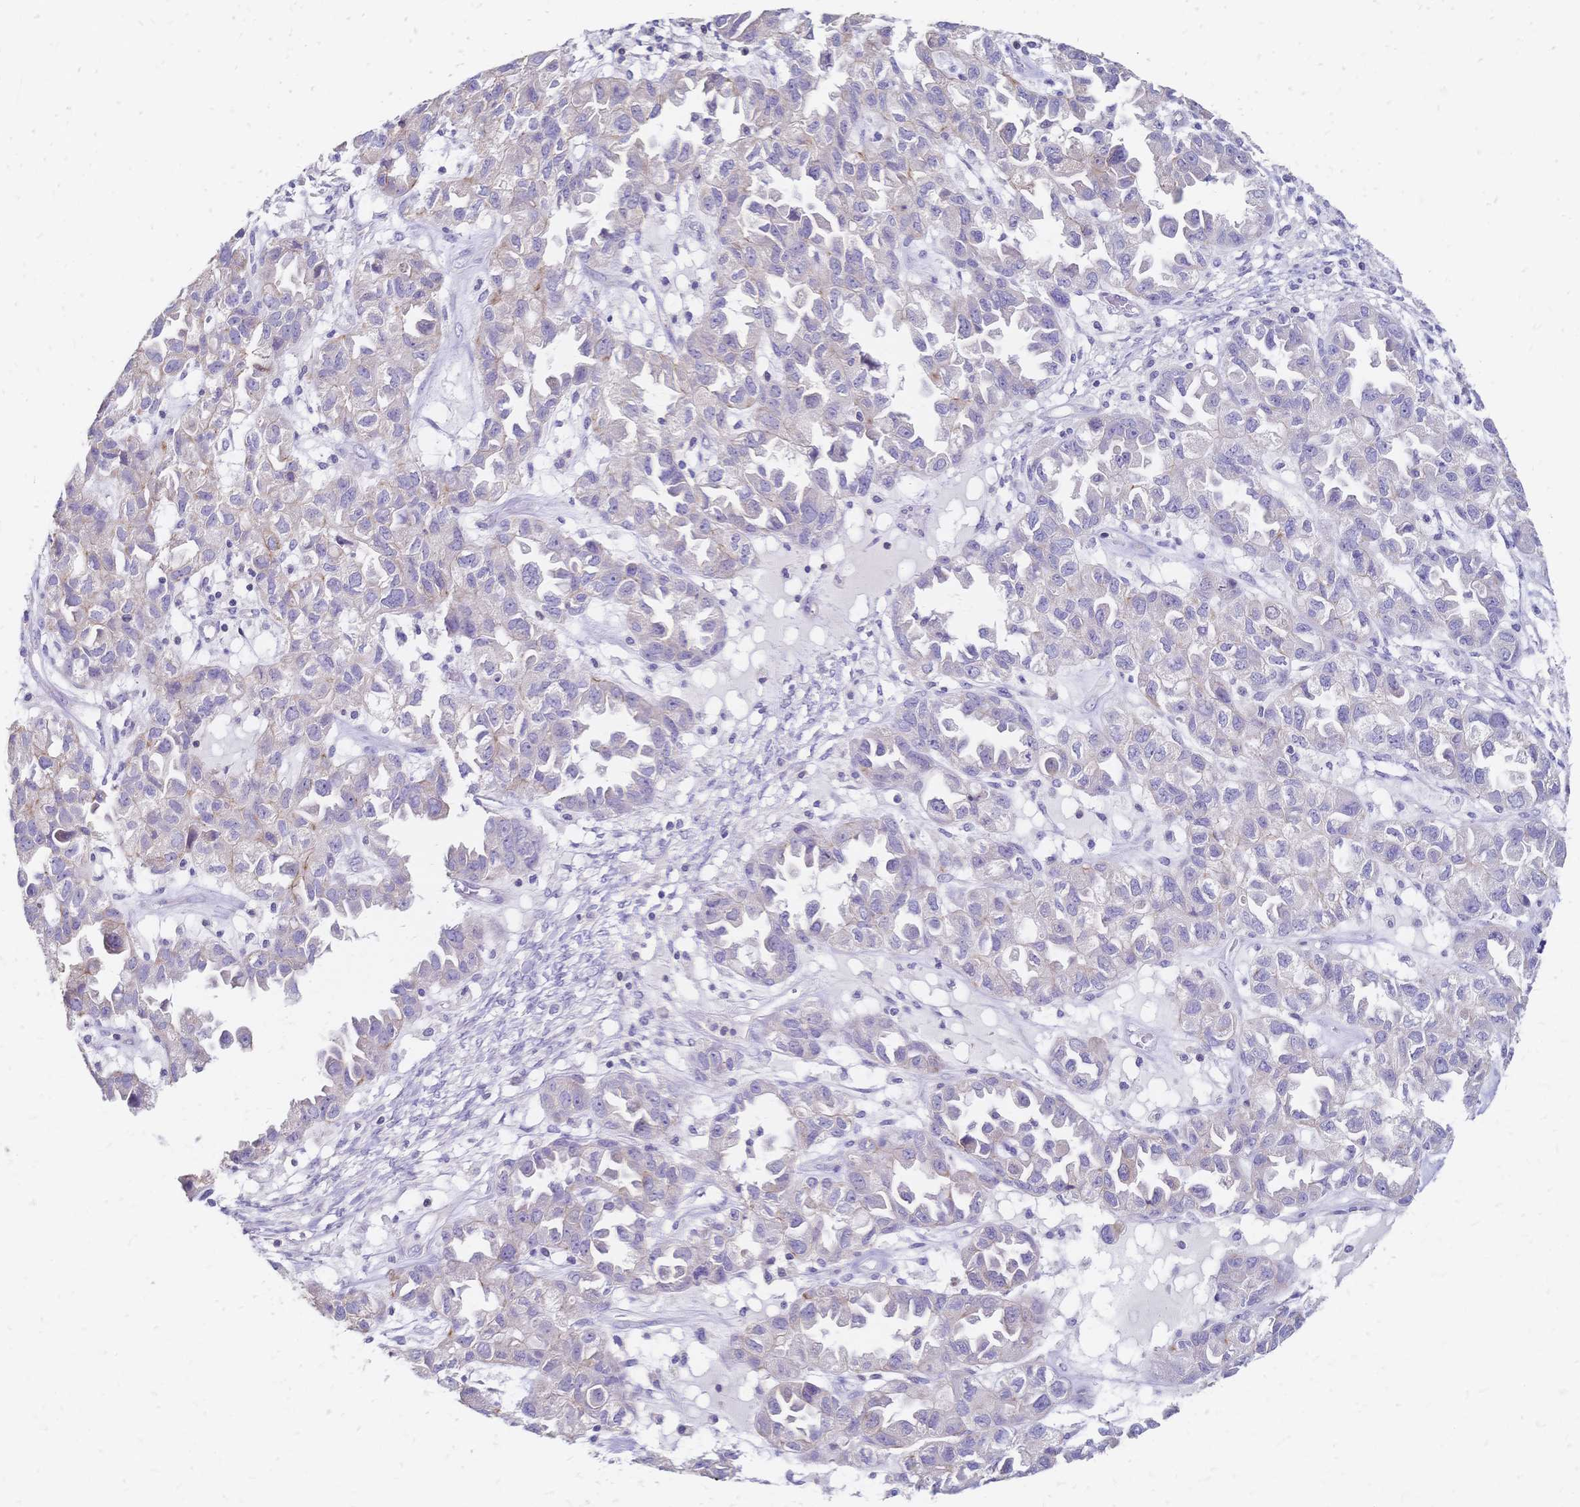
{"staining": {"intensity": "moderate", "quantity": "<25%", "location": "cytoplasmic/membranous"}, "tissue": "ovarian cancer", "cell_type": "Tumor cells", "image_type": "cancer", "snomed": [{"axis": "morphology", "description": "Cystadenocarcinoma, serous, NOS"}, {"axis": "topography", "description": "Ovary"}], "caption": "Ovarian serous cystadenocarcinoma stained with a brown dye shows moderate cytoplasmic/membranous positive positivity in approximately <25% of tumor cells.", "gene": "DTNB", "patient": {"sex": "female", "age": 84}}